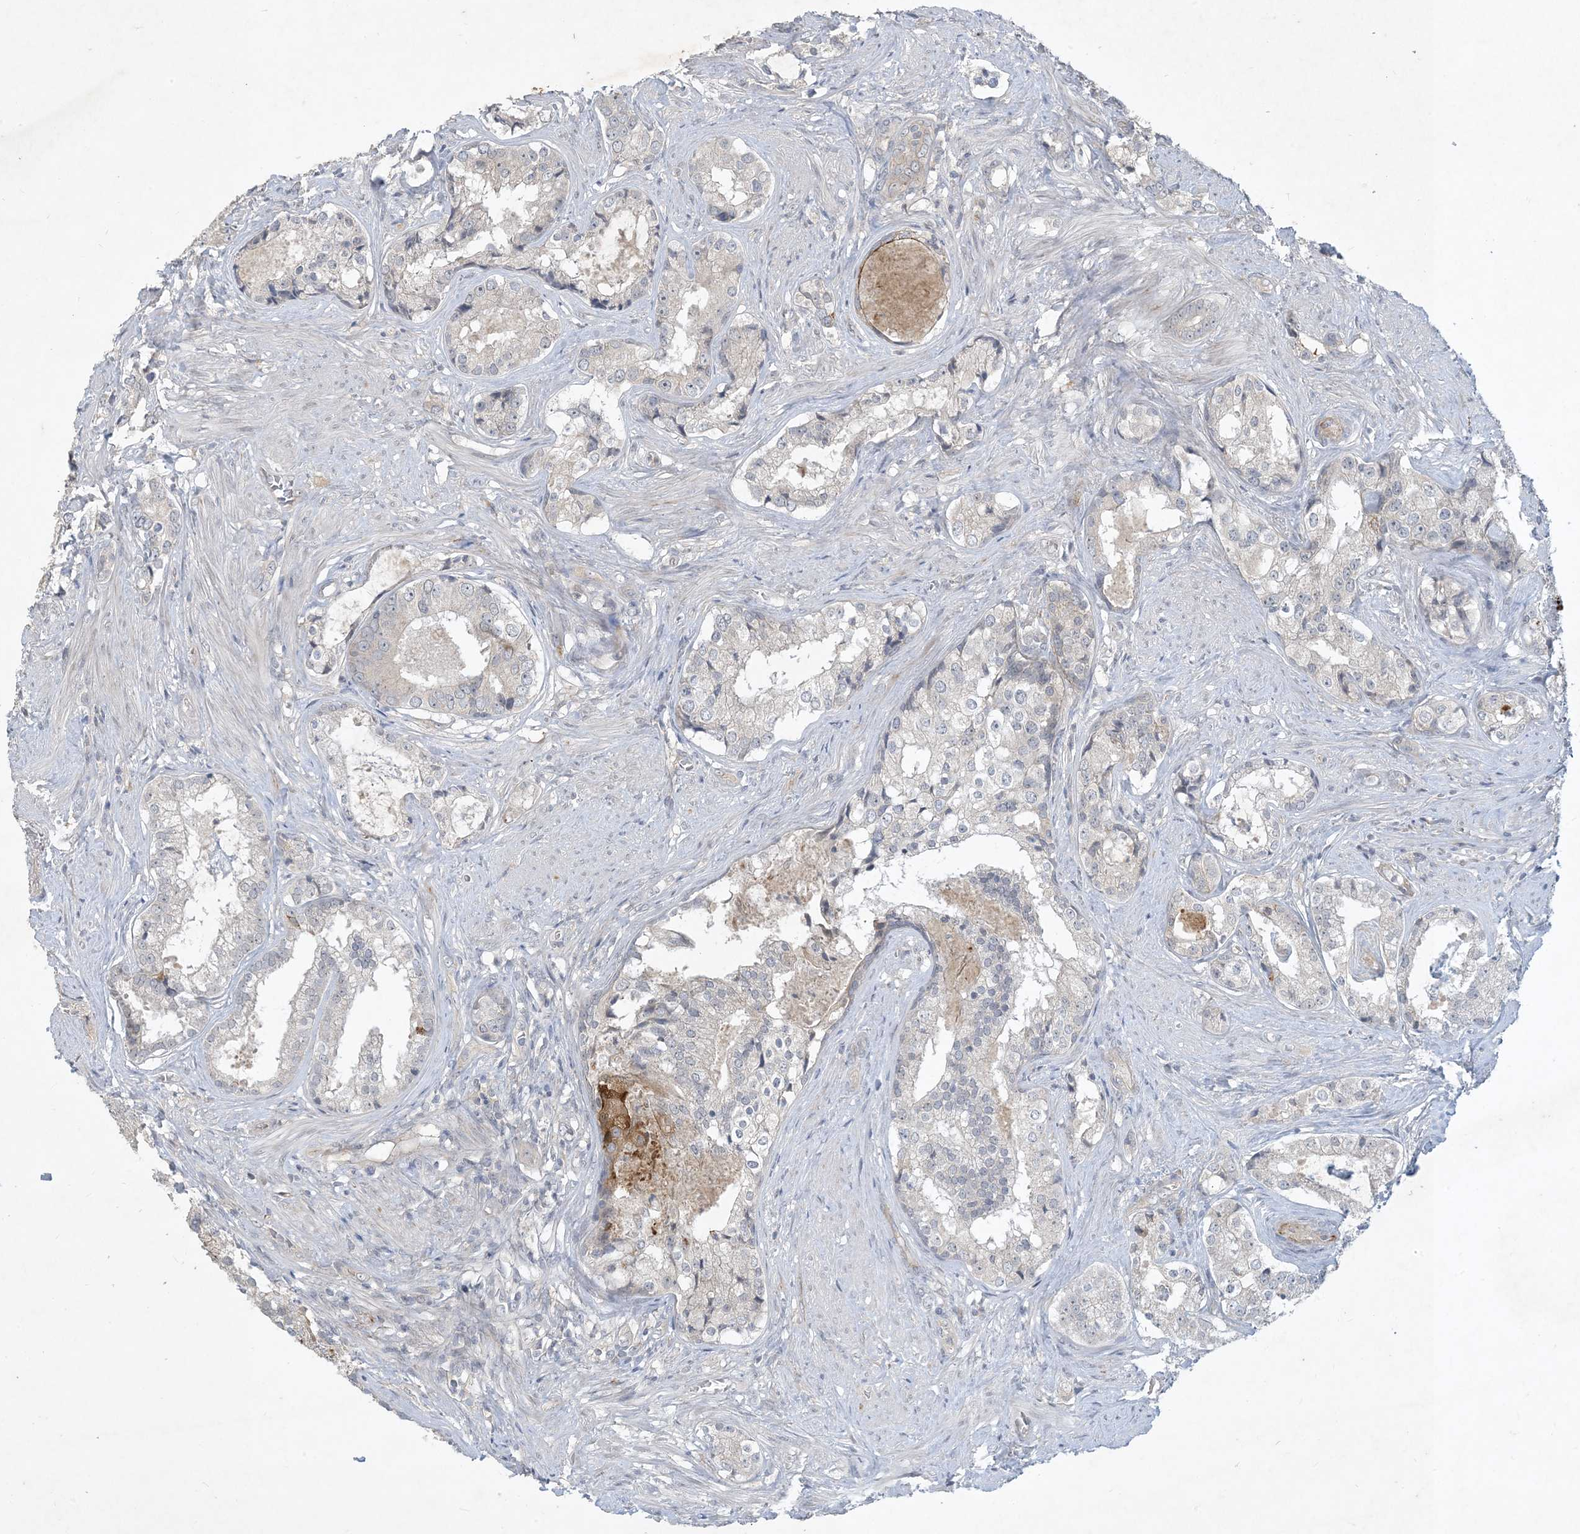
{"staining": {"intensity": "negative", "quantity": "none", "location": "none"}, "tissue": "prostate cancer", "cell_type": "Tumor cells", "image_type": "cancer", "snomed": [{"axis": "morphology", "description": "Adenocarcinoma, High grade"}, {"axis": "topography", "description": "Prostate"}], "caption": "Immunohistochemistry (IHC) of adenocarcinoma (high-grade) (prostate) exhibits no positivity in tumor cells.", "gene": "CDS1", "patient": {"sex": "male", "age": 58}}